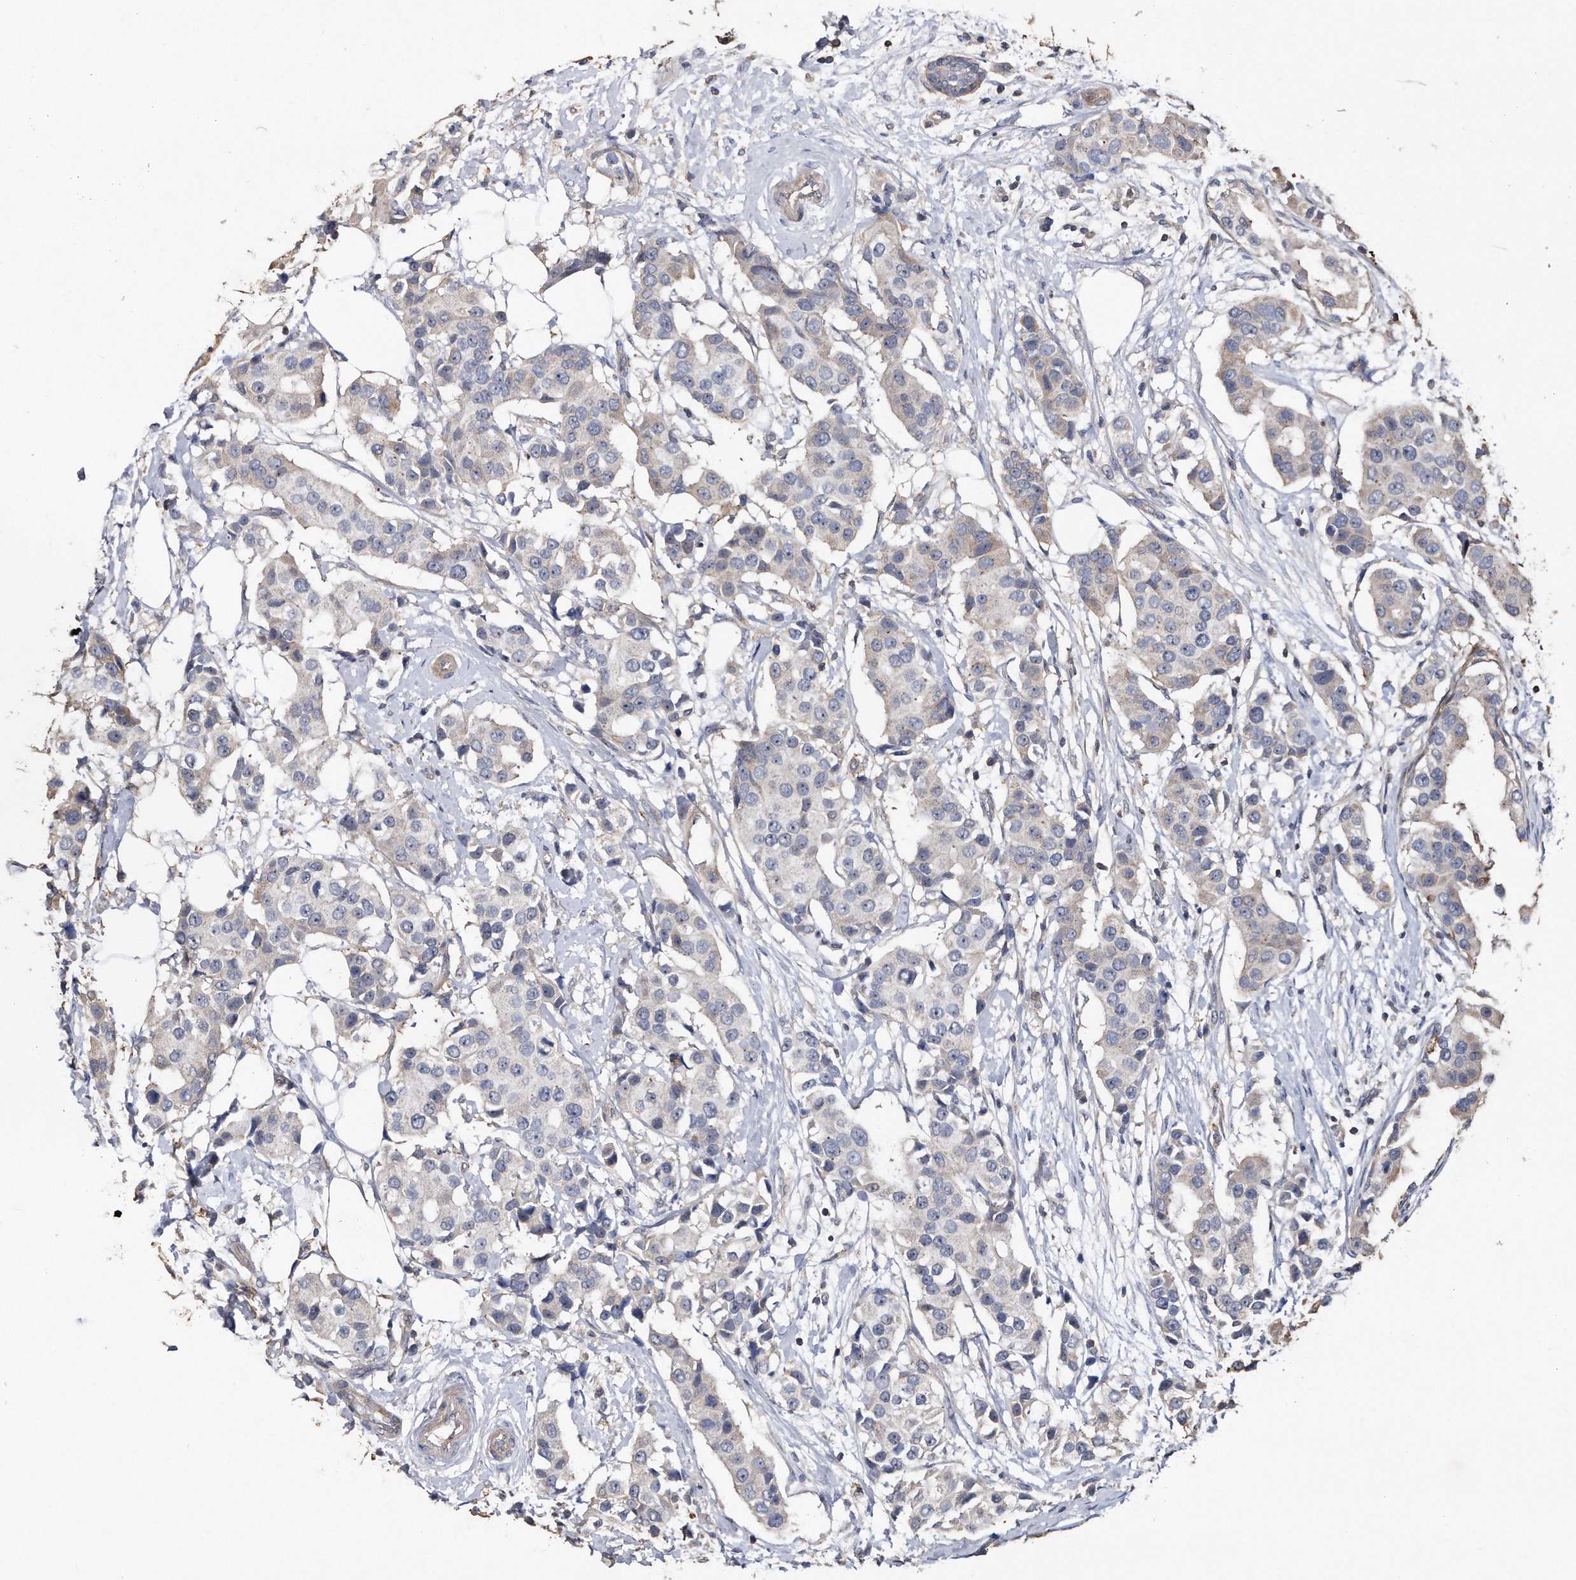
{"staining": {"intensity": "negative", "quantity": "none", "location": "none"}, "tissue": "breast cancer", "cell_type": "Tumor cells", "image_type": "cancer", "snomed": [{"axis": "morphology", "description": "Normal tissue, NOS"}, {"axis": "morphology", "description": "Duct carcinoma"}, {"axis": "topography", "description": "Breast"}], "caption": "This histopathology image is of intraductal carcinoma (breast) stained with IHC to label a protein in brown with the nuclei are counter-stained blue. There is no staining in tumor cells.", "gene": "KCND3", "patient": {"sex": "female", "age": 39}}